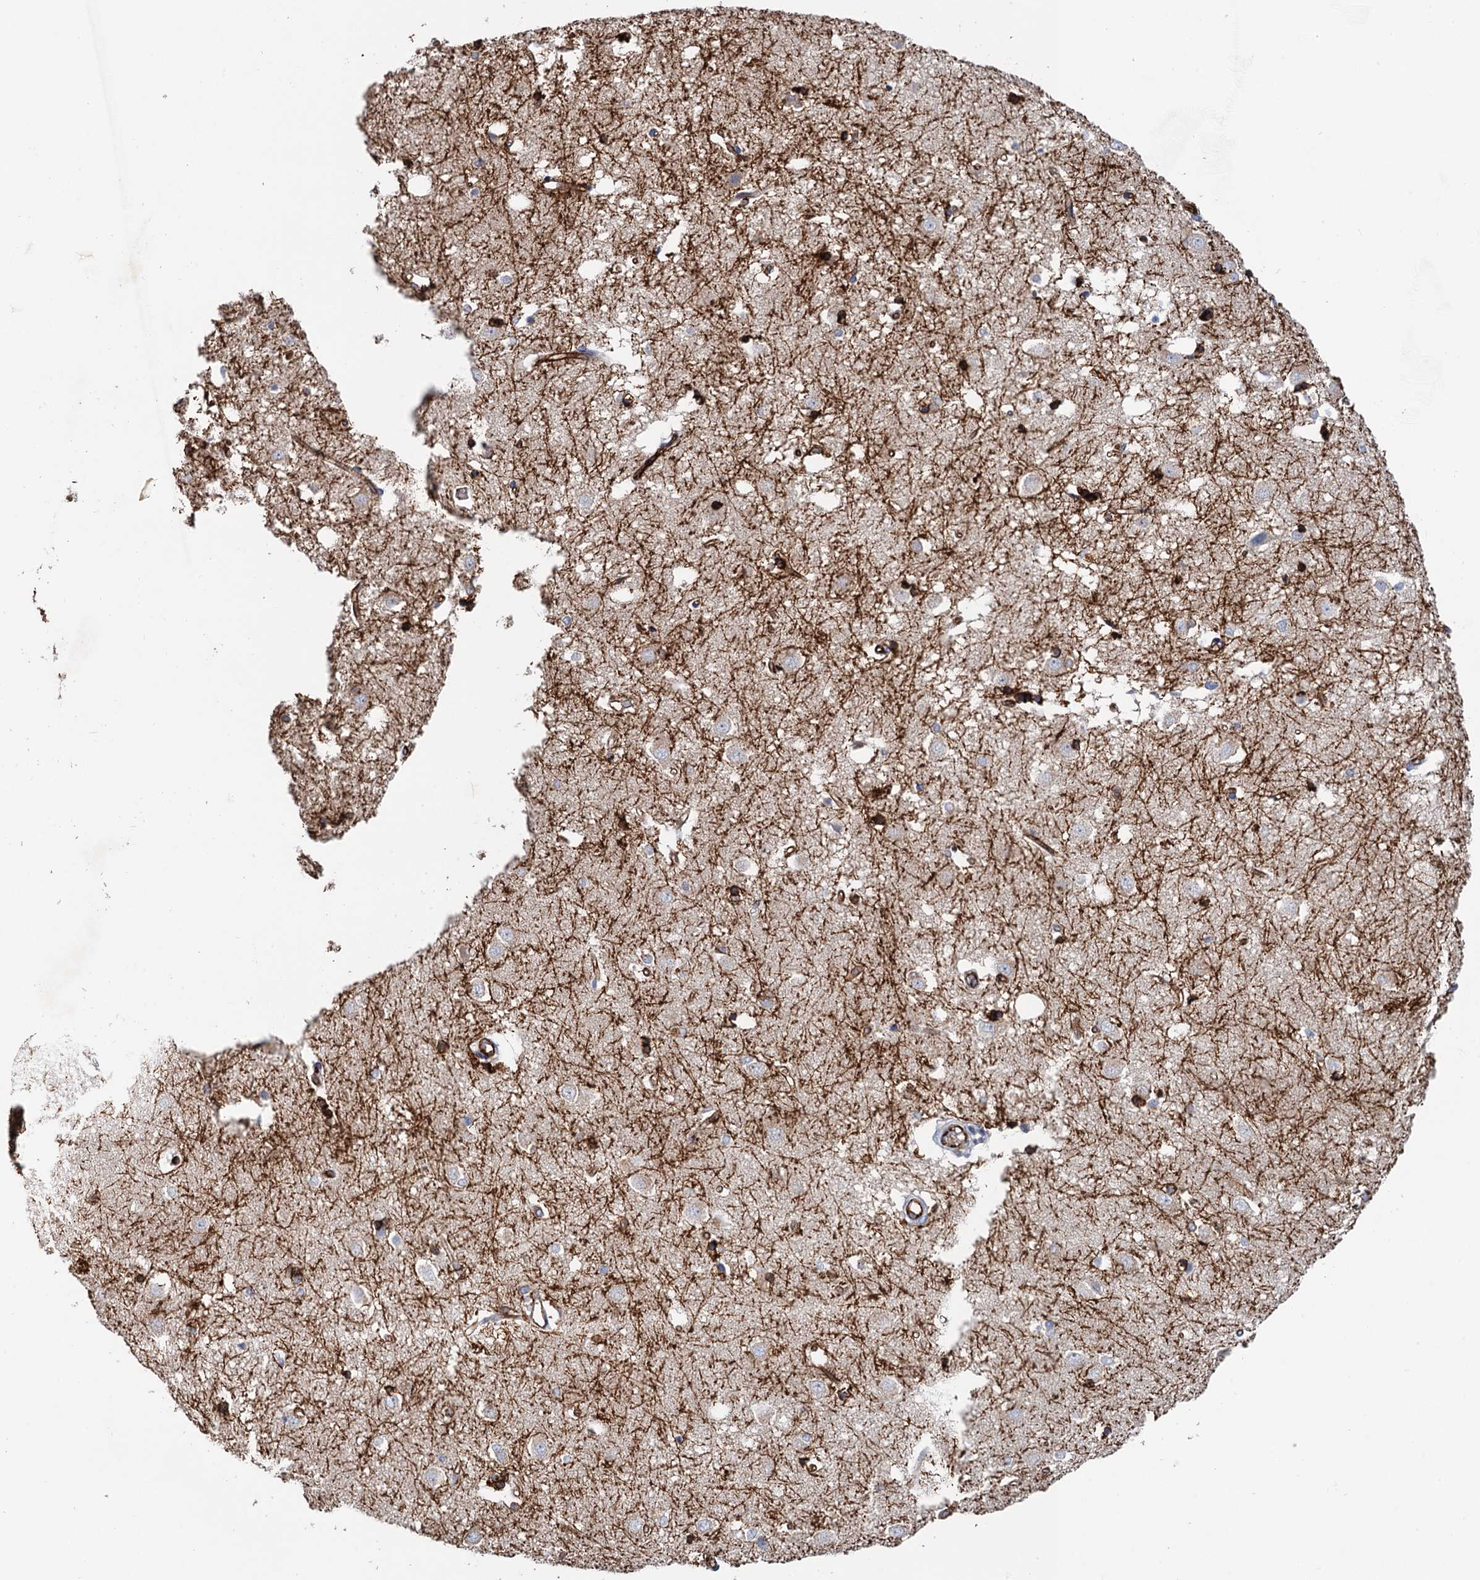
{"staining": {"intensity": "strong", "quantity": "<25%", "location": "cytoplasmic/membranous"}, "tissue": "caudate", "cell_type": "Glial cells", "image_type": "normal", "snomed": [{"axis": "morphology", "description": "Normal tissue, NOS"}, {"axis": "topography", "description": "Lateral ventricle wall"}], "caption": "An IHC photomicrograph of unremarkable tissue is shown. Protein staining in brown shows strong cytoplasmic/membranous positivity in caudate within glial cells. Nuclei are stained in blue.", "gene": "PLLP", "patient": {"sex": "male", "age": 45}}